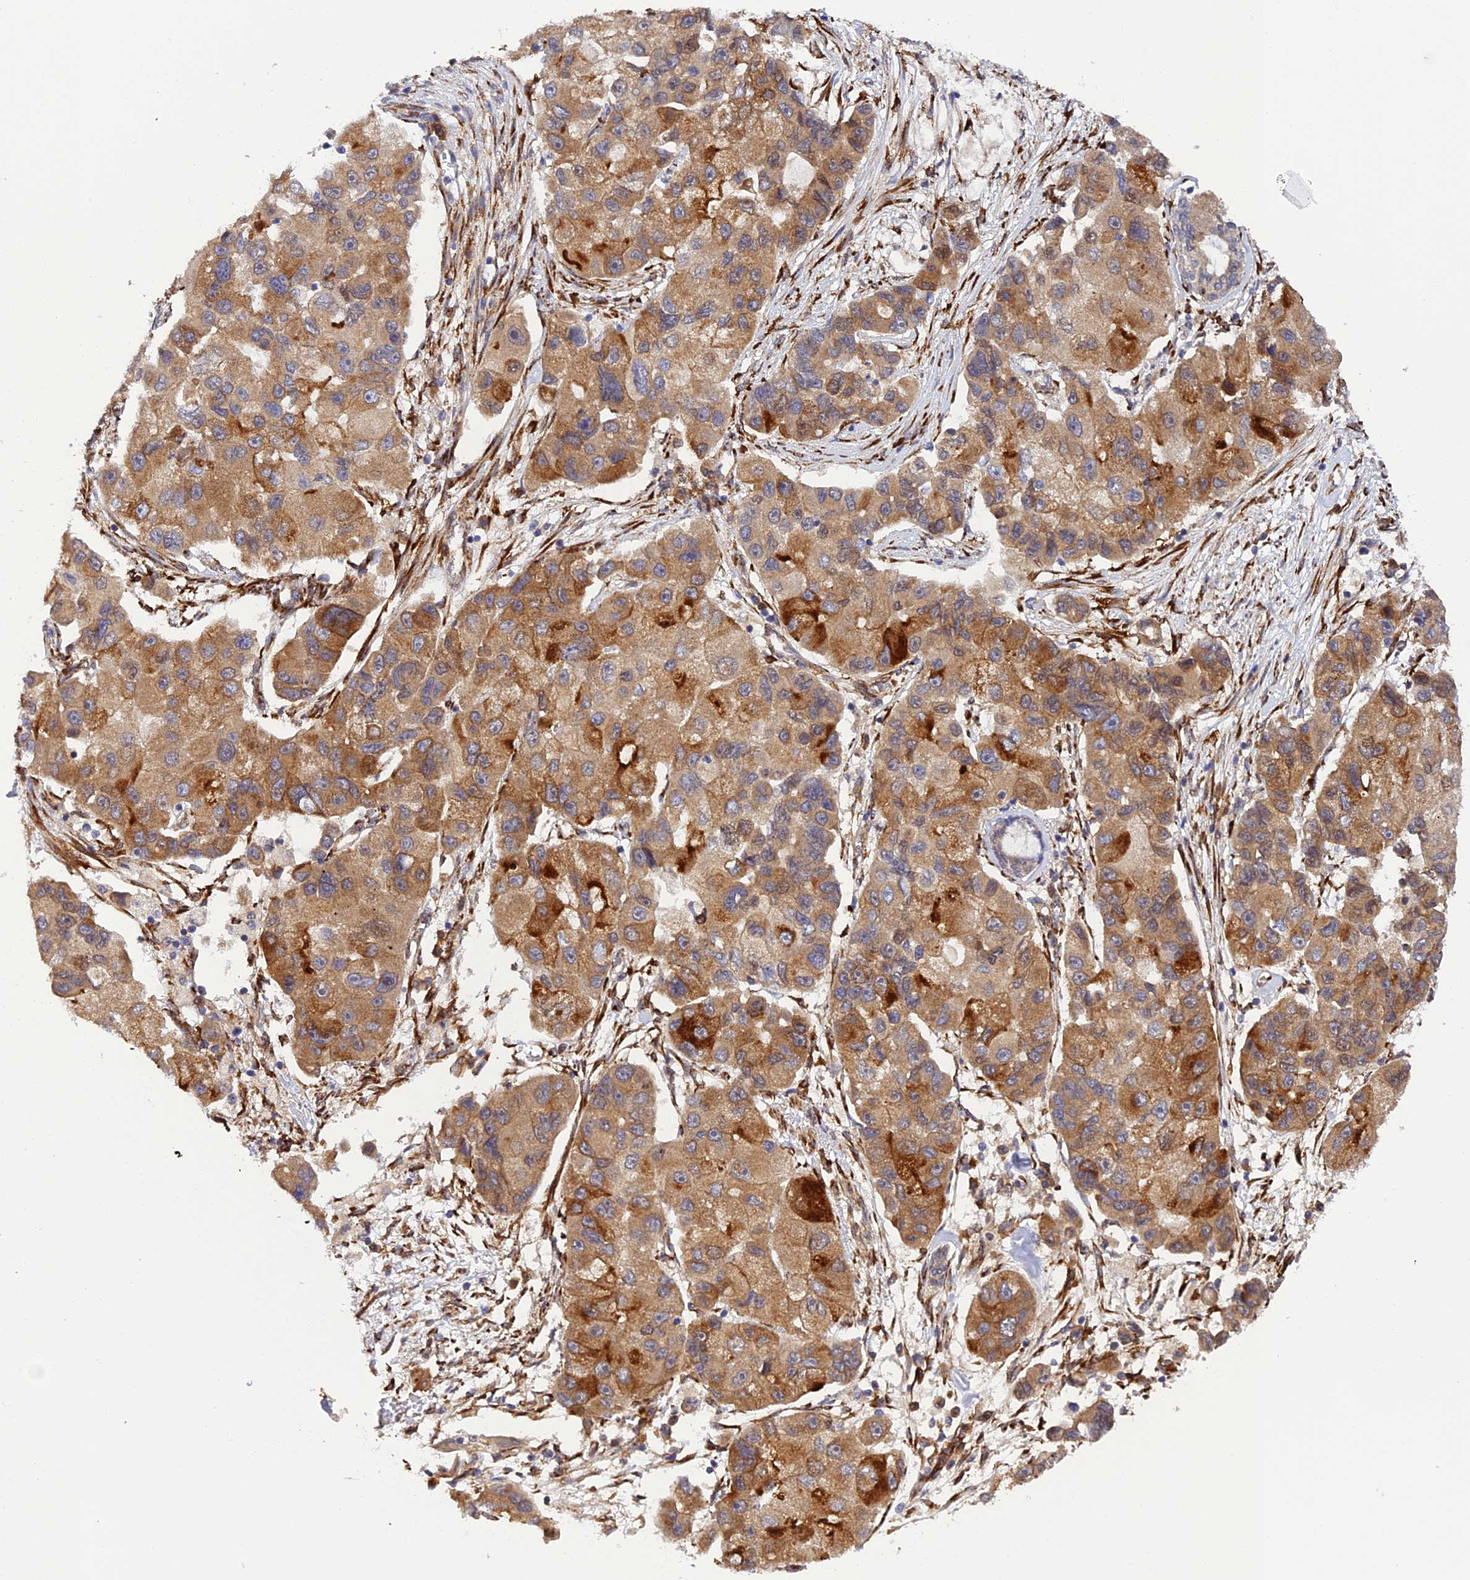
{"staining": {"intensity": "moderate", "quantity": ">75%", "location": "cytoplasmic/membranous"}, "tissue": "lung cancer", "cell_type": "Tumor cells", "image_type": "cancer", "snomed": [{"axis": "morphology", "description": "Adenocarcinoma, NOS"}, {"axis": "topography", "description": "Lung"}], "caption": "Brown immunohistochemical staining in lung cancer (adenocarcinoma) reveals moderate cytoplasmic/membranous staining in about >75% of tumor cells. (Brightfield microscopy of DAB IHC at high magnification).", "gene": "P3H3", "patient": {"sex": "female", "age": 54}}